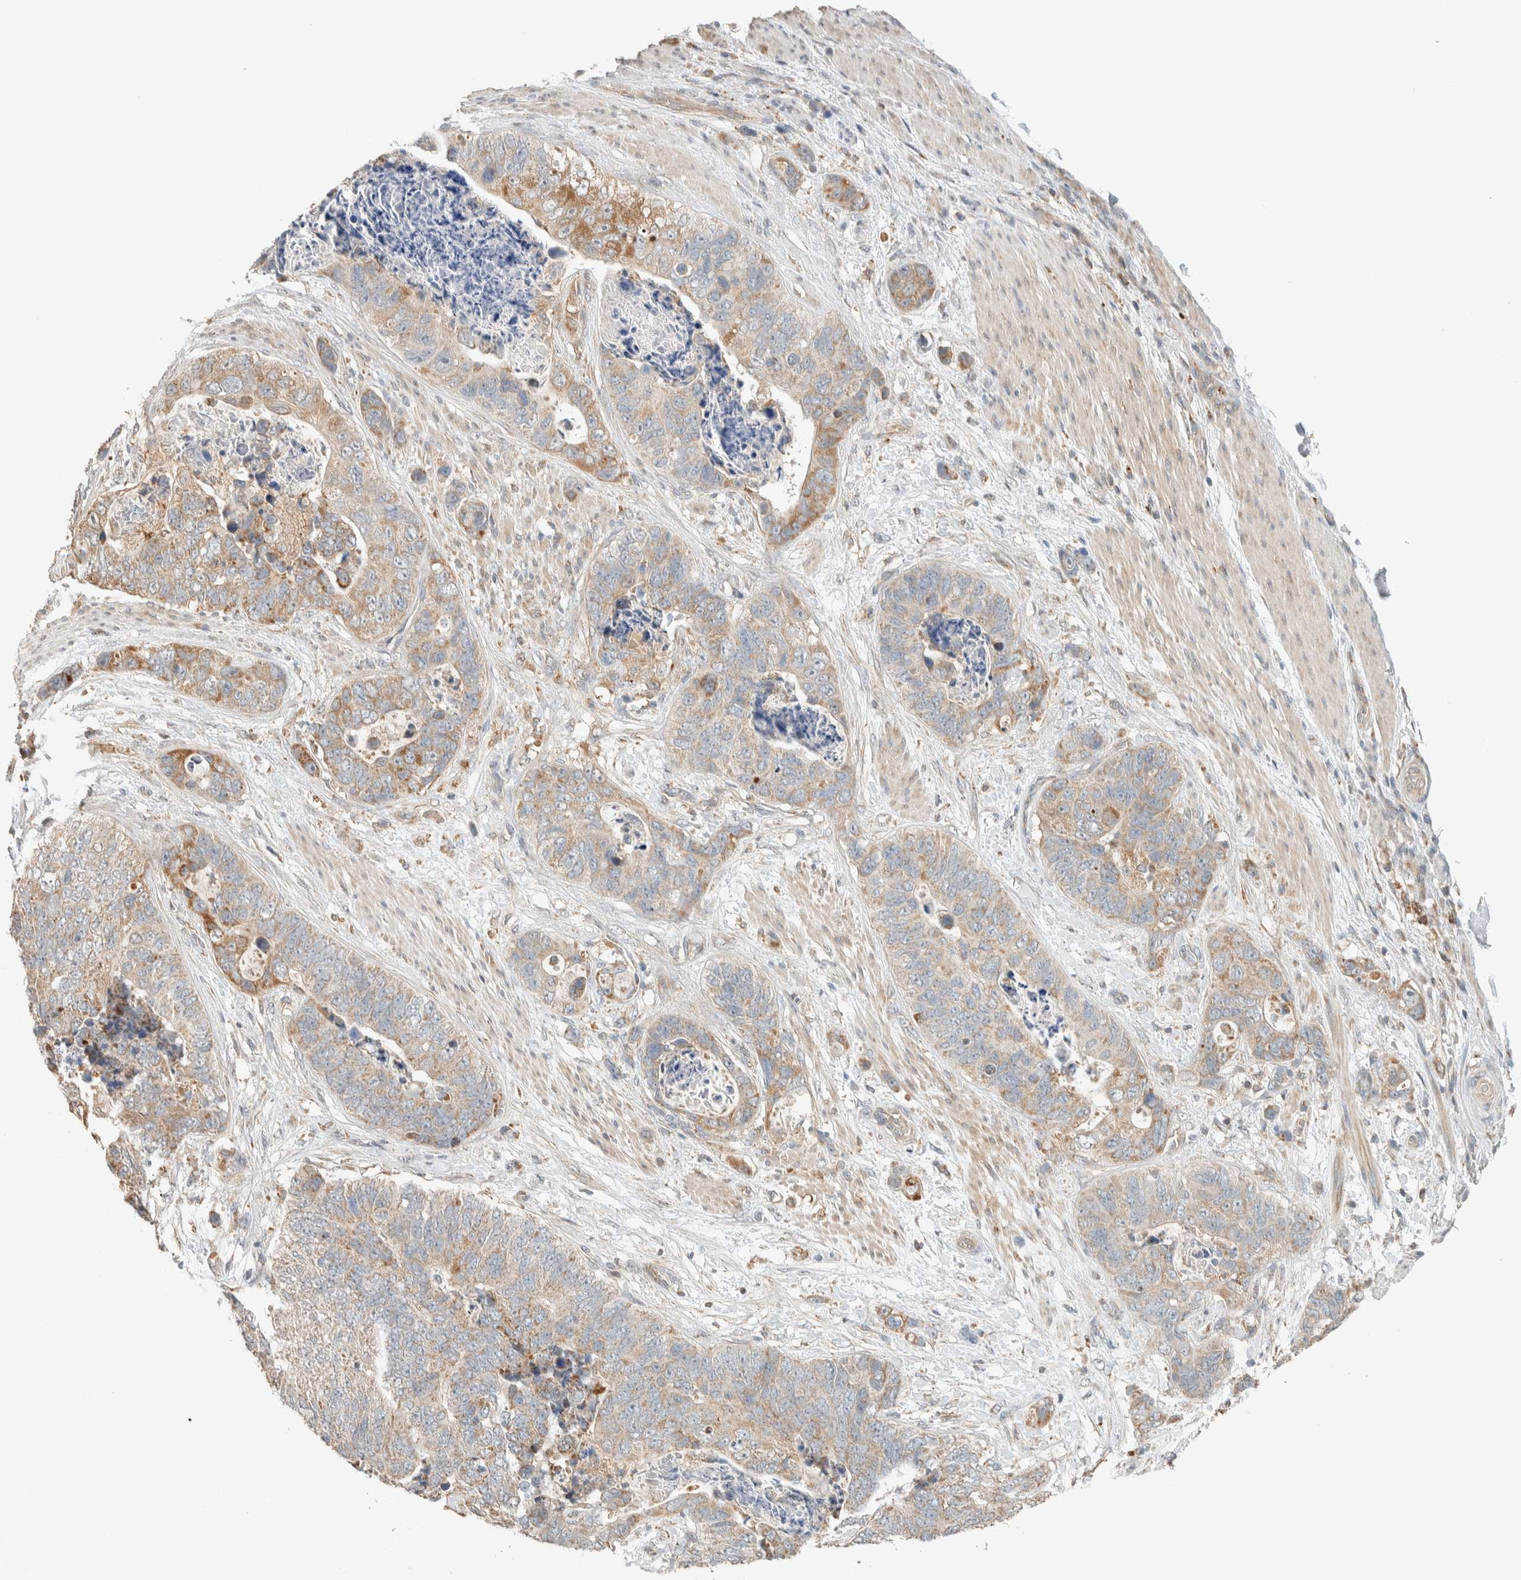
{"staining": {"intensity": "moderate", "quantity": "25%-75%", "location": "cytoplasmic/membranous"}, "tissue": "stomach cancer", "cell_type": "Tumor cells", "image_type": "cancer", "snomed": [{"axis": "morphology", "description": "Normal tissue, NOS"}, {"axis": "morphology", "description": "Adenocarcinoma, NOS"}, {"axis": "topography", "description": "Stomach"}], "caption": "Adenocarcinoma (stomach) stained for a protein exhibits moderate cytoplasmic/membranous positivity in tumor cells.", "gene": "PDE7B", "patient": {"sex": "female", "age": 89}}